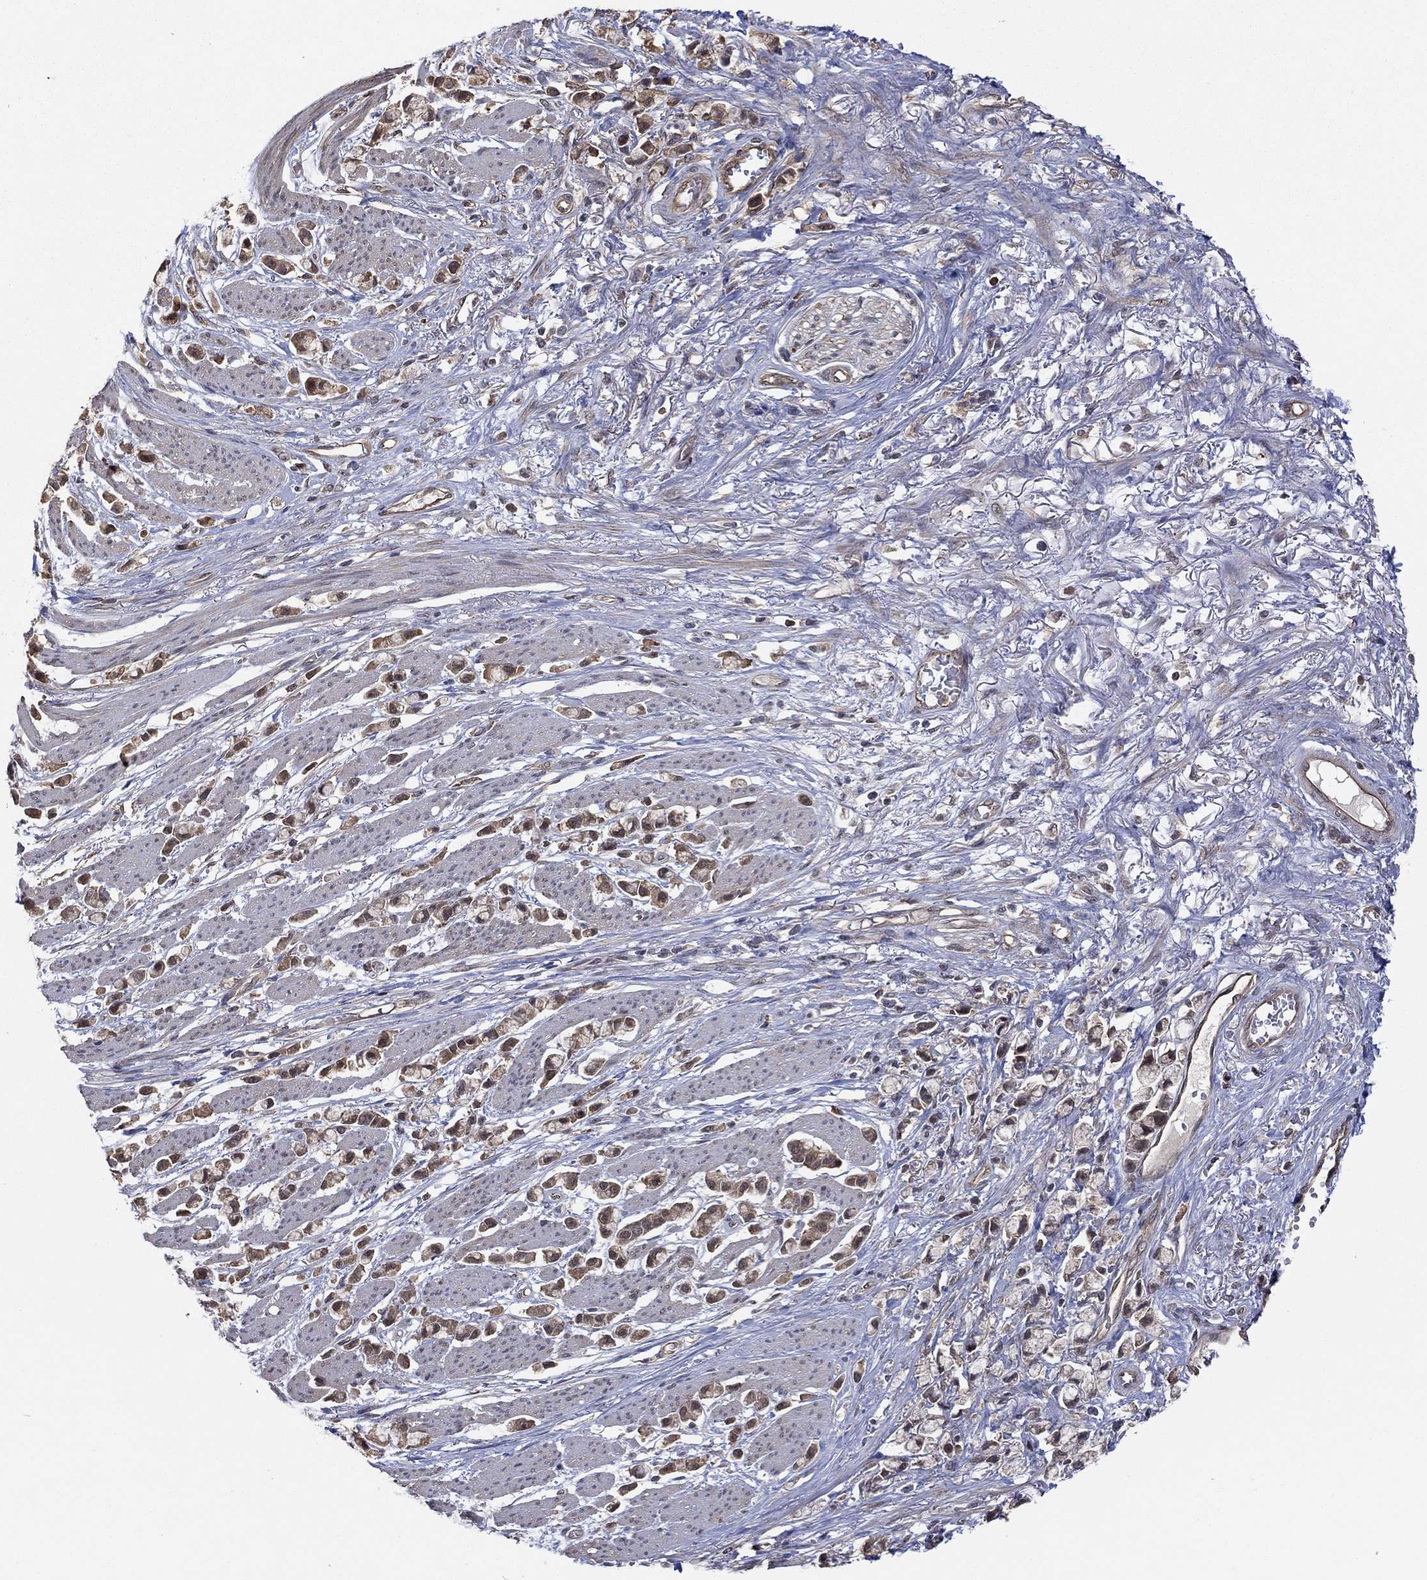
{"staining": {"intensity": "moderate", "quantity": "25%-75%", "location": "cytoplasmic/membranous"}, "tissue": "stomach cancer", "cell_type": "Tumor cells", "image_type": "cancer", "snomed": [{"axis": "morphology", "description": "Adenocarcinoma, NOS"}, {"axis": "topography", "description": "Stomach"}], "caption": "Stomach cancer (adenocarcinoma) stained with a protein marker demonstrates moderate staining in tumor cells.", "gene": "RNF114", "patient": {"sex": "female", "age": 81}}